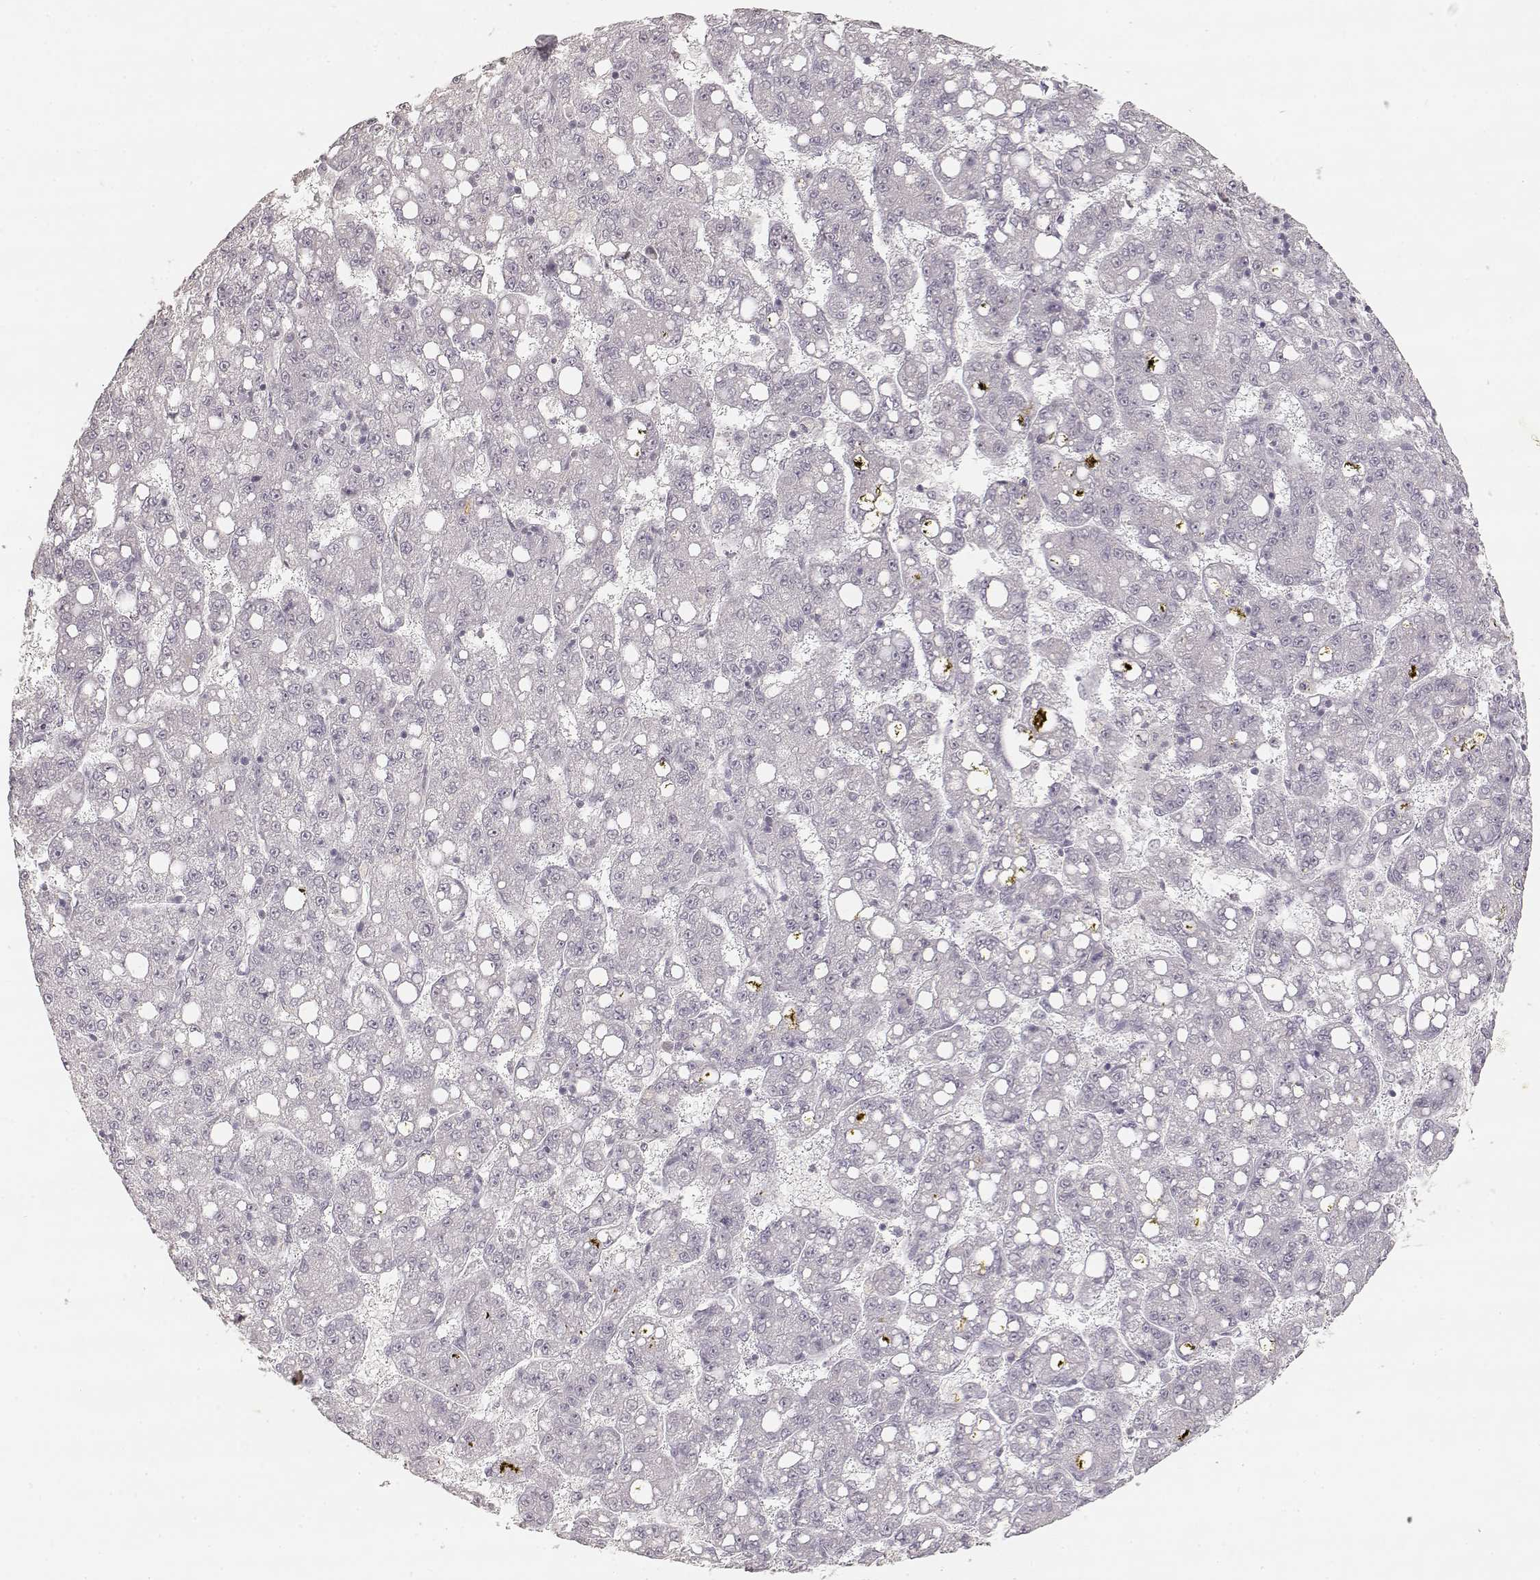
{"staining": {"intensity": "negative", "quantity": "none", "location": "none"}, "tissue": "liver cancer", "cell_type": "Tumor cells", "image_type": "cancer", "snomed": [{"axis": "morphology", "description": "Carcinoma, Hepatocellular, NOS"}, {"axis": "topography", "description": "Liver"}], "caption": "The image reveals no staining of tumor cells in liver cancer (hepatocellular carcinoma). The staining was performed using DAB (3,3'-diaminobenzidine) to visualize the protein expression in brown, while the nuclei were stained in blue with hematoxylin (Magnification: 20x).", "gene": "LAMC2", "patient": {"sex": "female", "age": 65}}